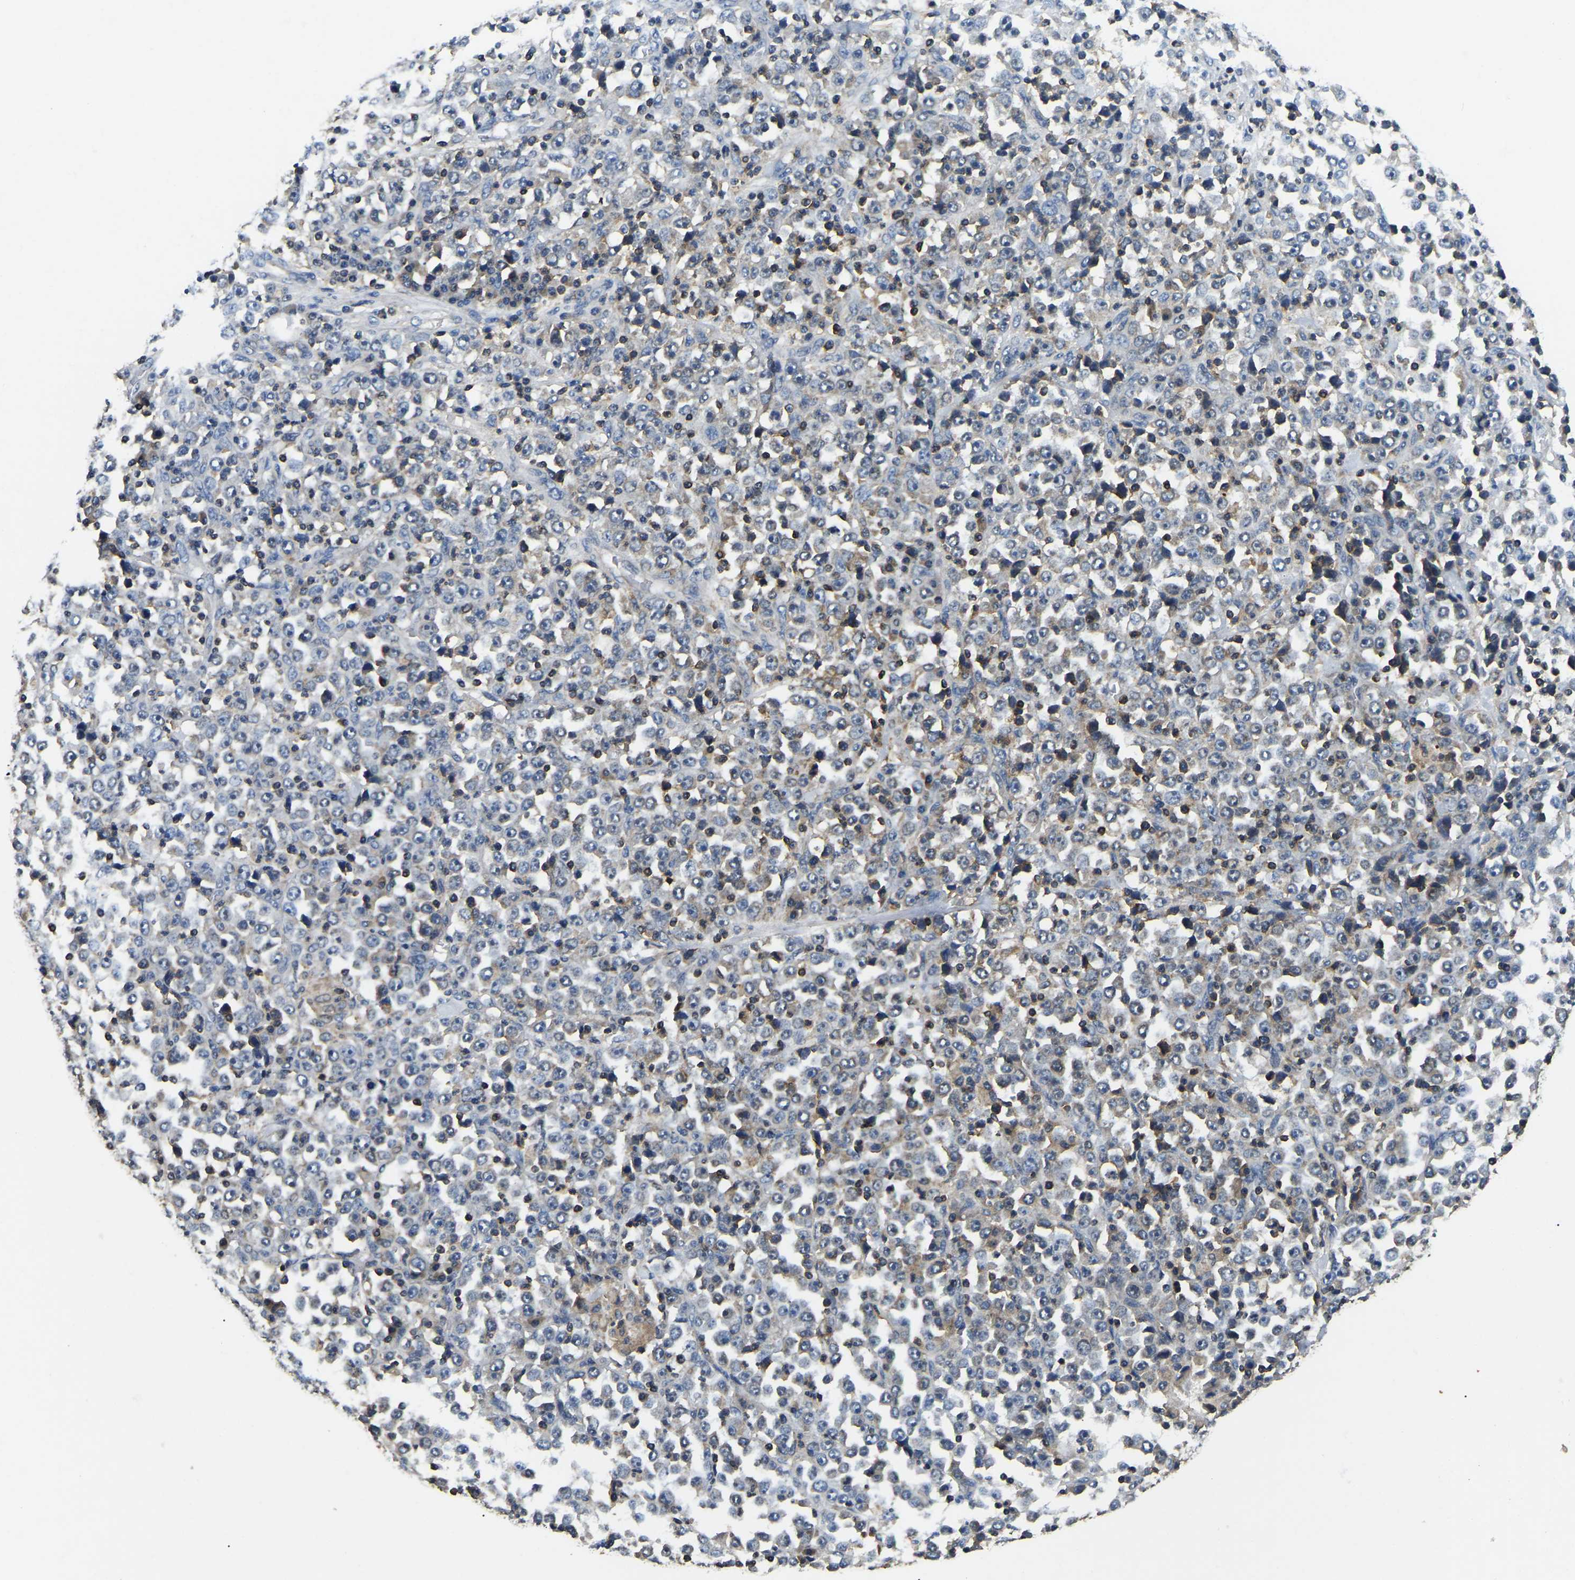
{"staining": {"intensity": "negative", "quantity": "none", "location": "none"}, "tissue": "stomach cancer", "cell_type": "Tumor cells", "image_type": "cancer", "snomed": [{"axis": "morphology", "description": "Normal tissue, NOS"}, {"axis": "morphology", "description": "Adenocarcinoma, NOS"}, {"axis": "topography", "description": "Stomach, upper"}, {"axis": "topography", "description": "Stomach"}], "caption": "Micrograph shows no protein expression in tumor cells of adenocarcinoma (stomach) tissue.", "gene": "SMPD2", "patient": {"sex": "male", "age": 59}}